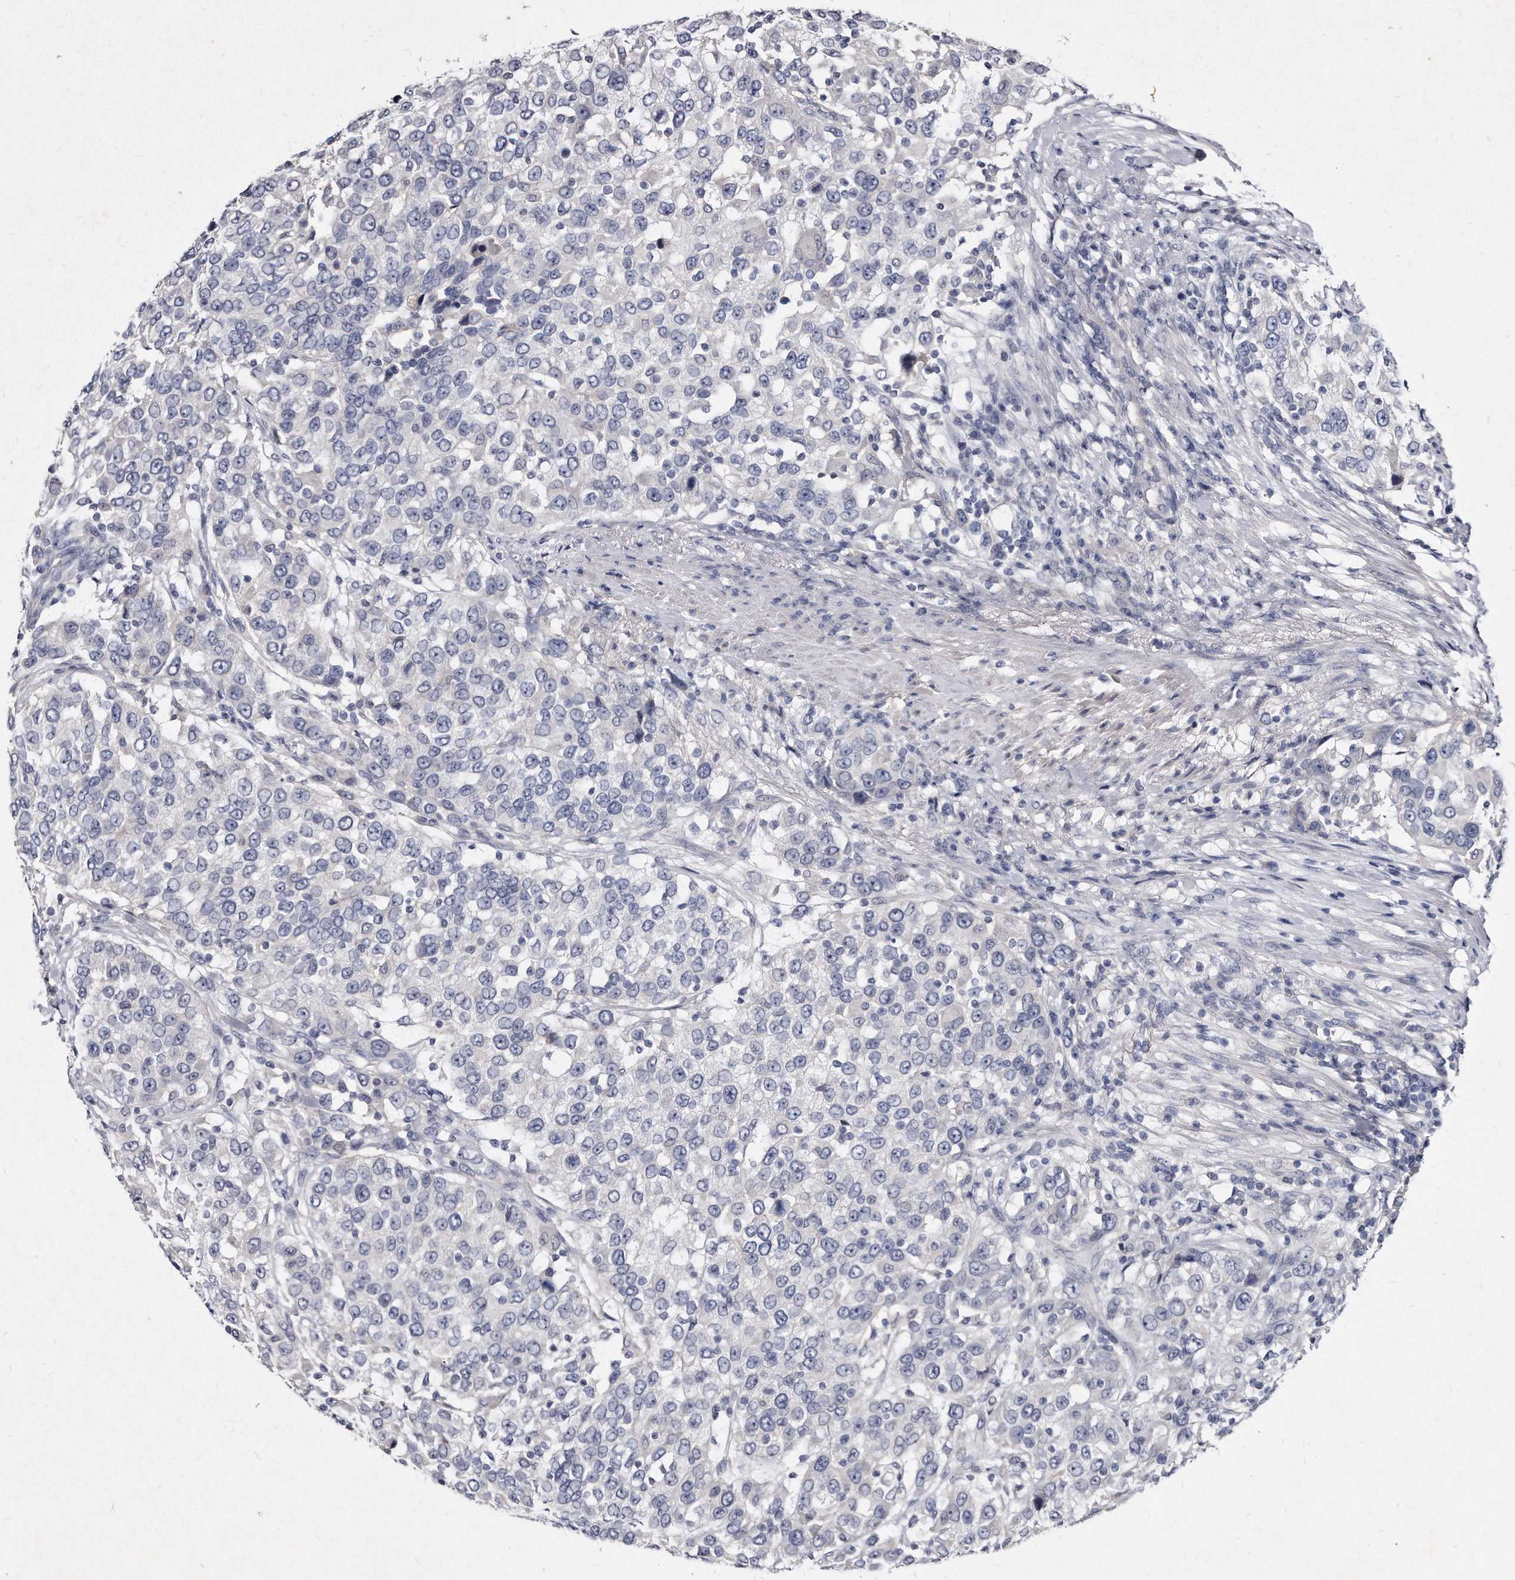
{"staining": {"intensity": "negative", "quantity": "none", "location": "none"}, "tissue": "urothelial cancer", "cell_type": "Tumor cells", "image_type": "cancer", "snomed": [{"axis": "morphology", "description": "Urothelial carcinoma, High grade"}, {"axis": "topography", "description": "Urinary bladder"}], "caption": "Tumor cells are negative for brown protein staining in urothelial cancer.", "gene": "KLHDC3", "patient": {"sex": "female", "age": 80}}